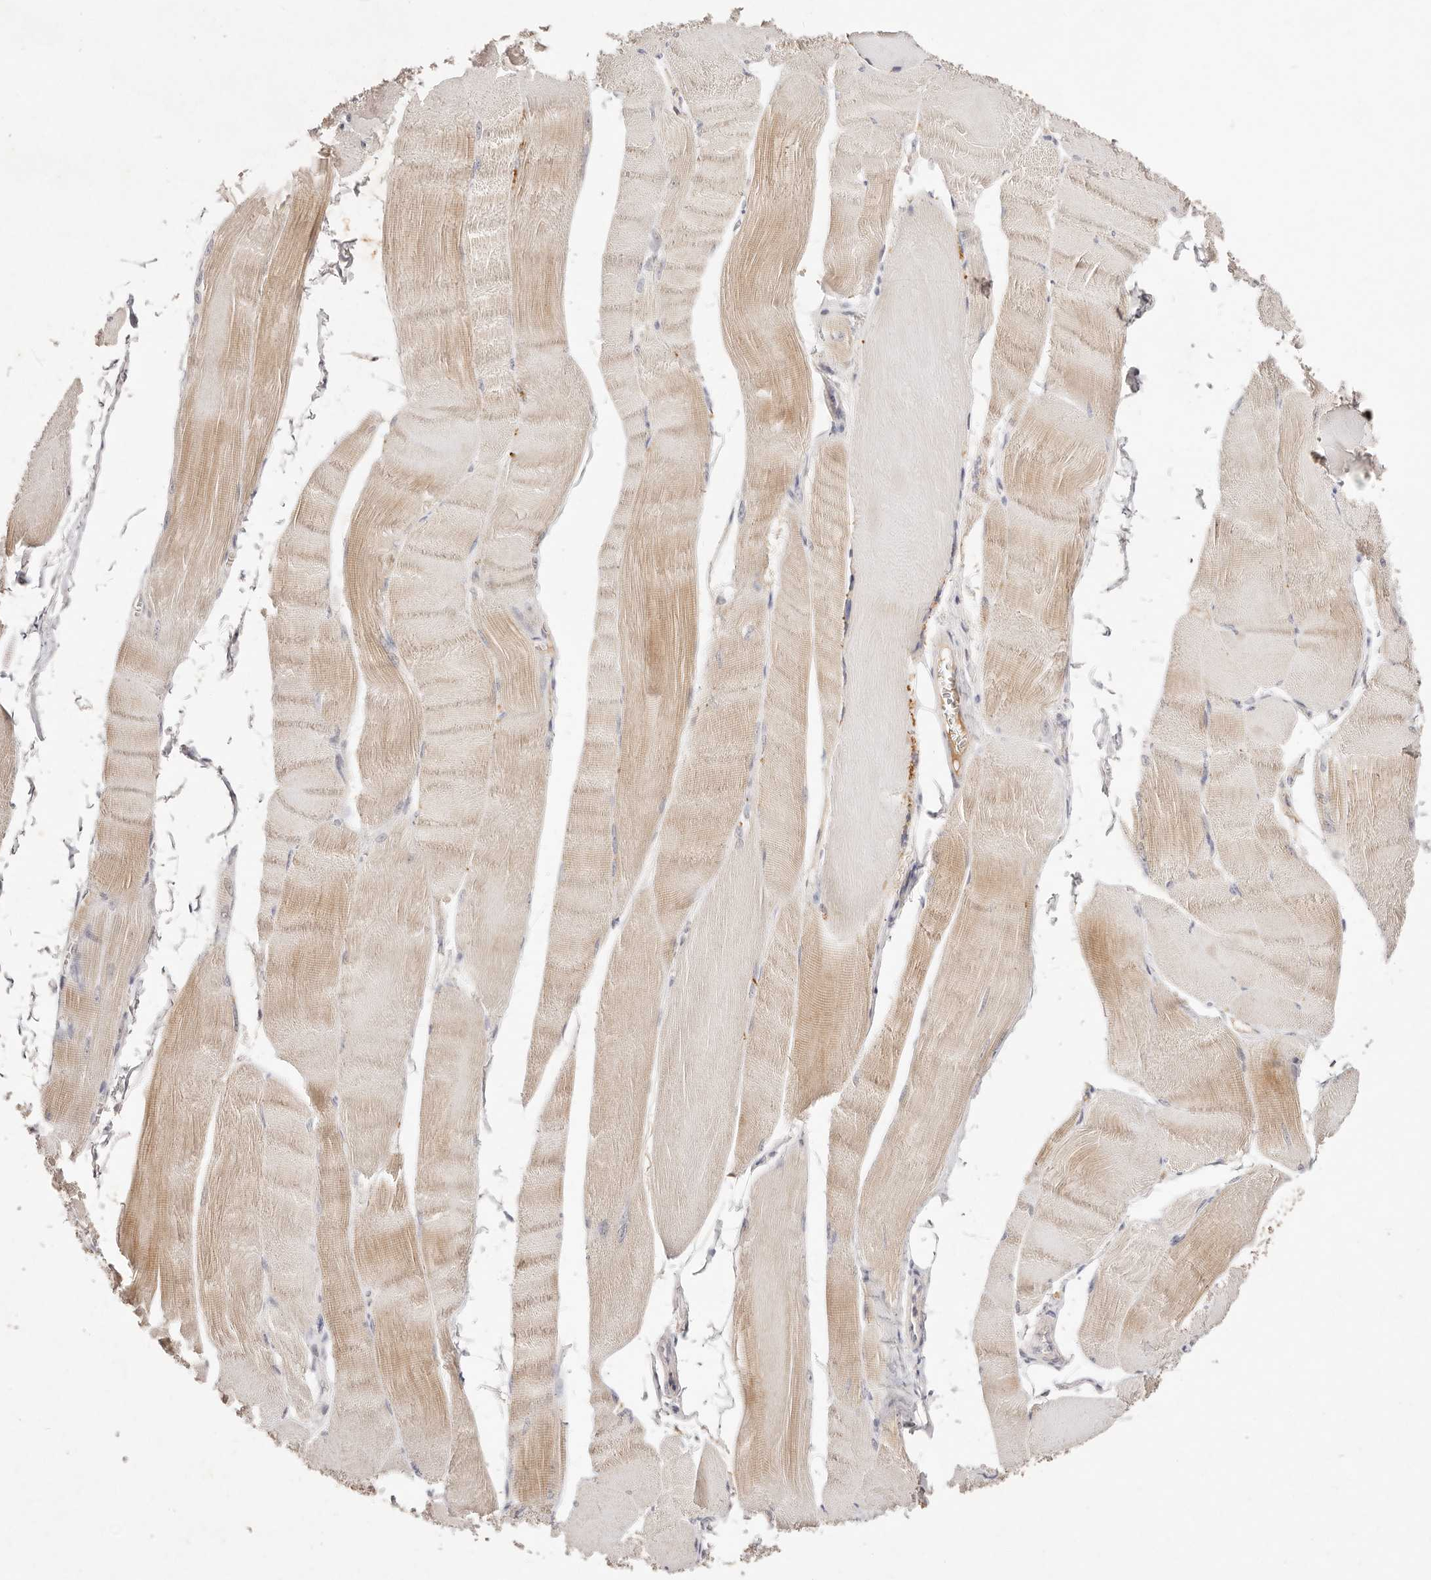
{"staining": {"intensity": "weak", "quantity": "25%-75%", "location": "cytoplasmic/membranous"}, "tissue": "skeletal muscle", "cell_type": "Myocytes", "image_type": "normal", "snomed": [{"axis": "morphology", "description": "Normal tissue, NOS"}, {"axis": "morphology", "description": "Basal cell carcinoma"}, {"axis": "topography", "description": "Skeletal muscle"}], "caption": "This image shows immunohistochemistry staining of unremarkable human skeletal muscle, with low weak cytoplasmic/membranous expression in approximately 25%-75% of myocytes.", "gene": "CXADR", "patient": {"sex": "female", "age": 64}}